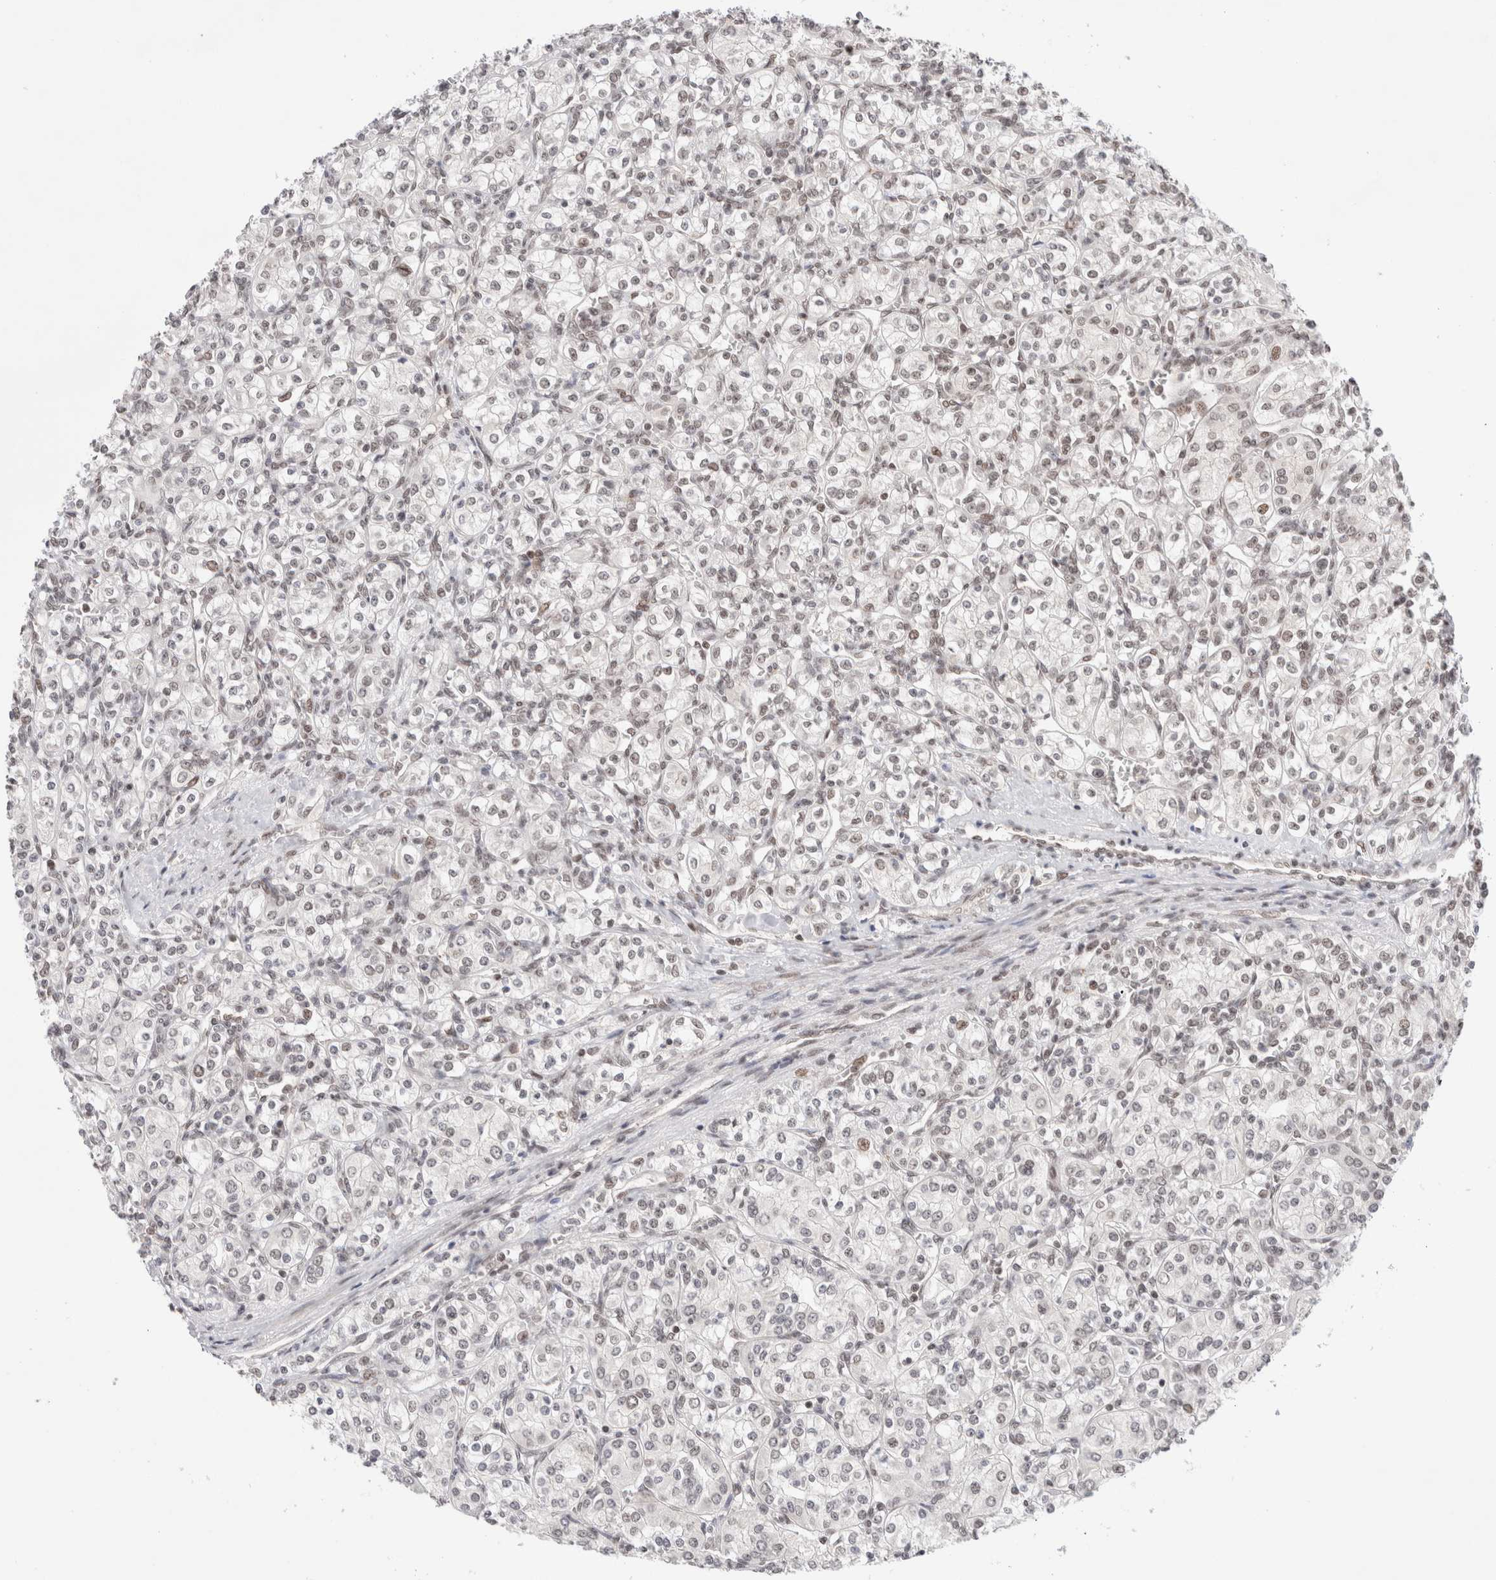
{"staining": {"intensity": "weak", "quantity": ">75%", "location": "nuclear"}, "tissue": "renal cancer", "cell_type": "Tumor cells", "image_type": "cancer", "snomed": [{"axis": "morphology", "description": "Adenocarcinoma, NOS"}, {"axis": "topography", "description": "Kidney"}], "caption": "An immunohistochemistry micrograph of tumor tissue is shown. Protein staining in brown highlights weak nuclear positivity in renal cancer (adenocarcinoma) within tumor cells.", "gene": "GATAD2A", "patient": {"sex": "male", "age": 77}}